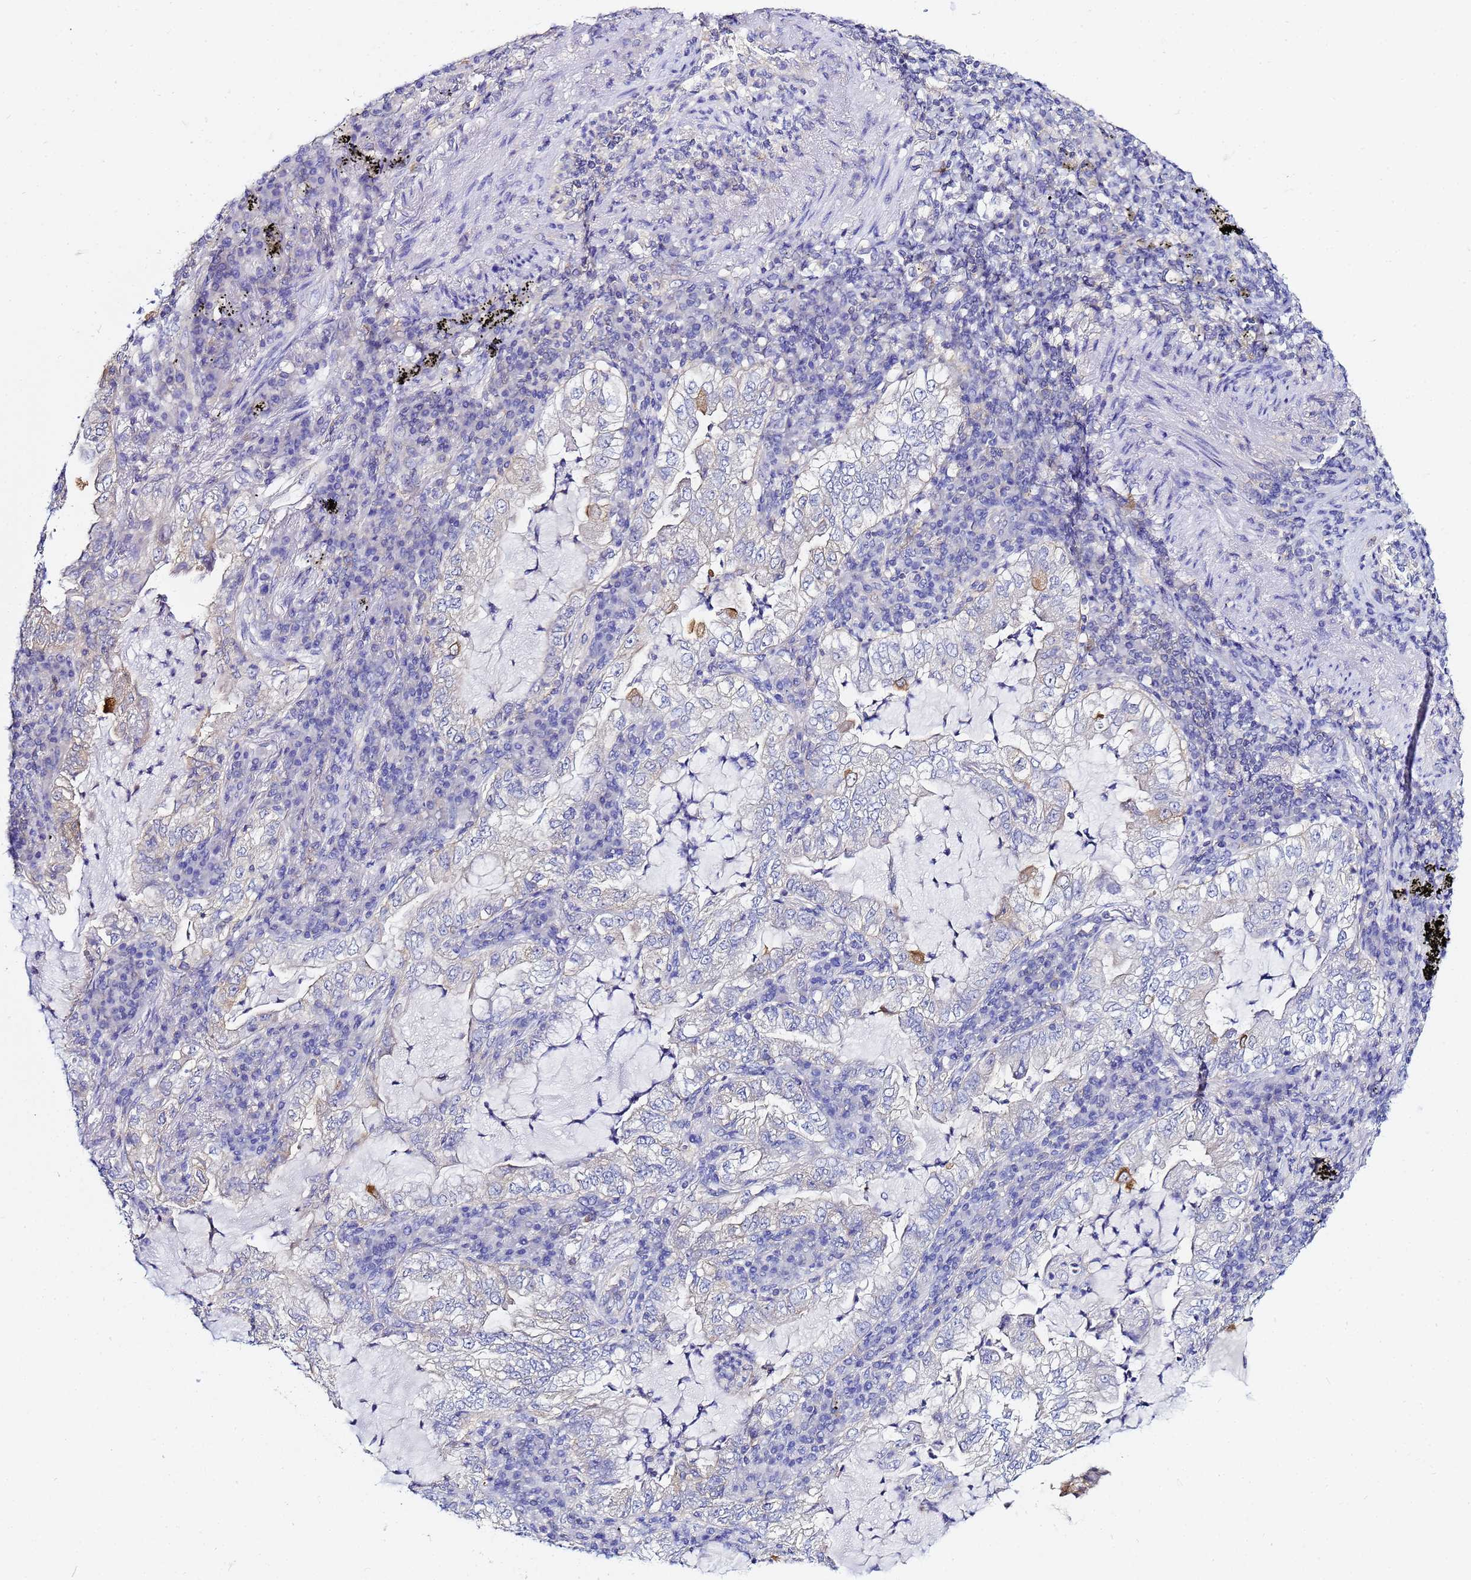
{"staining": {"intensity": "moderate", "quantity": "<25%", "location": "cytoplasmic/membranous"}, "tissue": "lung cancer", "cell_type": "Tumor cells", "image_type": "cancer", "snomed": [{"axis": "morphology", "description": "Adenocarcinoma, NOS"}, {"axis": "topography", "description": "Lung"}], "caption": "Immunohistochemical staining of human adenocarcinoma (lung) displays moderate cytoplasmic/membranous protein expression in approximately <25% of tumor cells. (Brightfield microscopy of DAB IHC at high magnification).", "gene": "LENG1", "patient": {"sex": "female", "age": 73}}